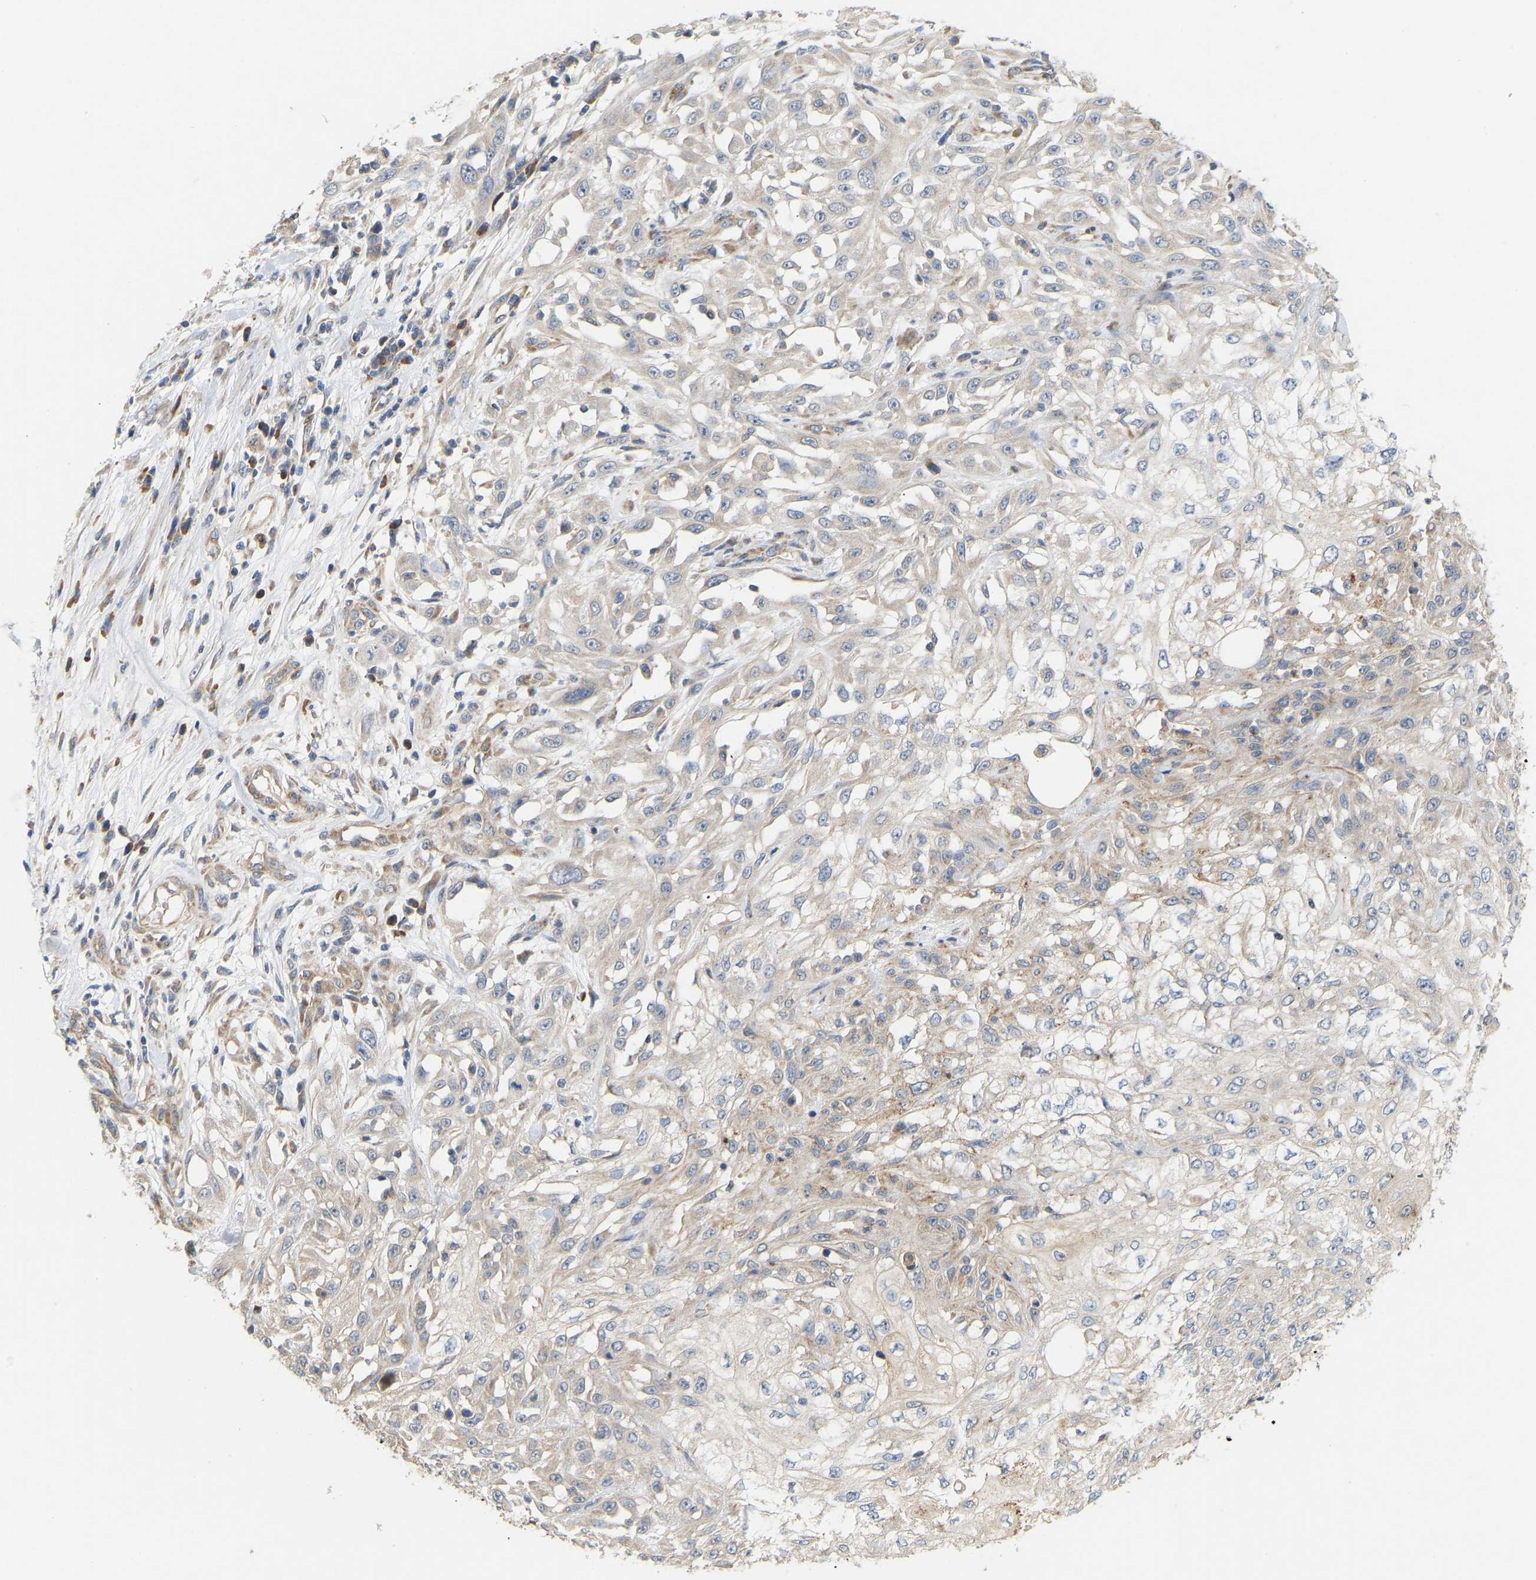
{"staining": {"intensity": "weak", "quantity": "<25%", "location": "cytoplasmic/membranous"}, "tissue": "skin cancer", "cell_type": "Tumor cells", "image_type": "cancer", "snomed": [{"axis": "morphology", "description": "Squamous cell carcinoma, NOS"}, {"axis": "morphology", "description": "Squamous cell carcinoma, metastatic, NOS"}, {"axis": "topography", "description": "Skin"}, {"axis": "topography", "description": "Lymph node"}], "caption": "The photomicrograph displays no significant expression in tumor cells of skin cancer (metastatic squamous cell carcinoma).", "gene": "HACD2", "patient": {"sex": "male", "age": 75}}